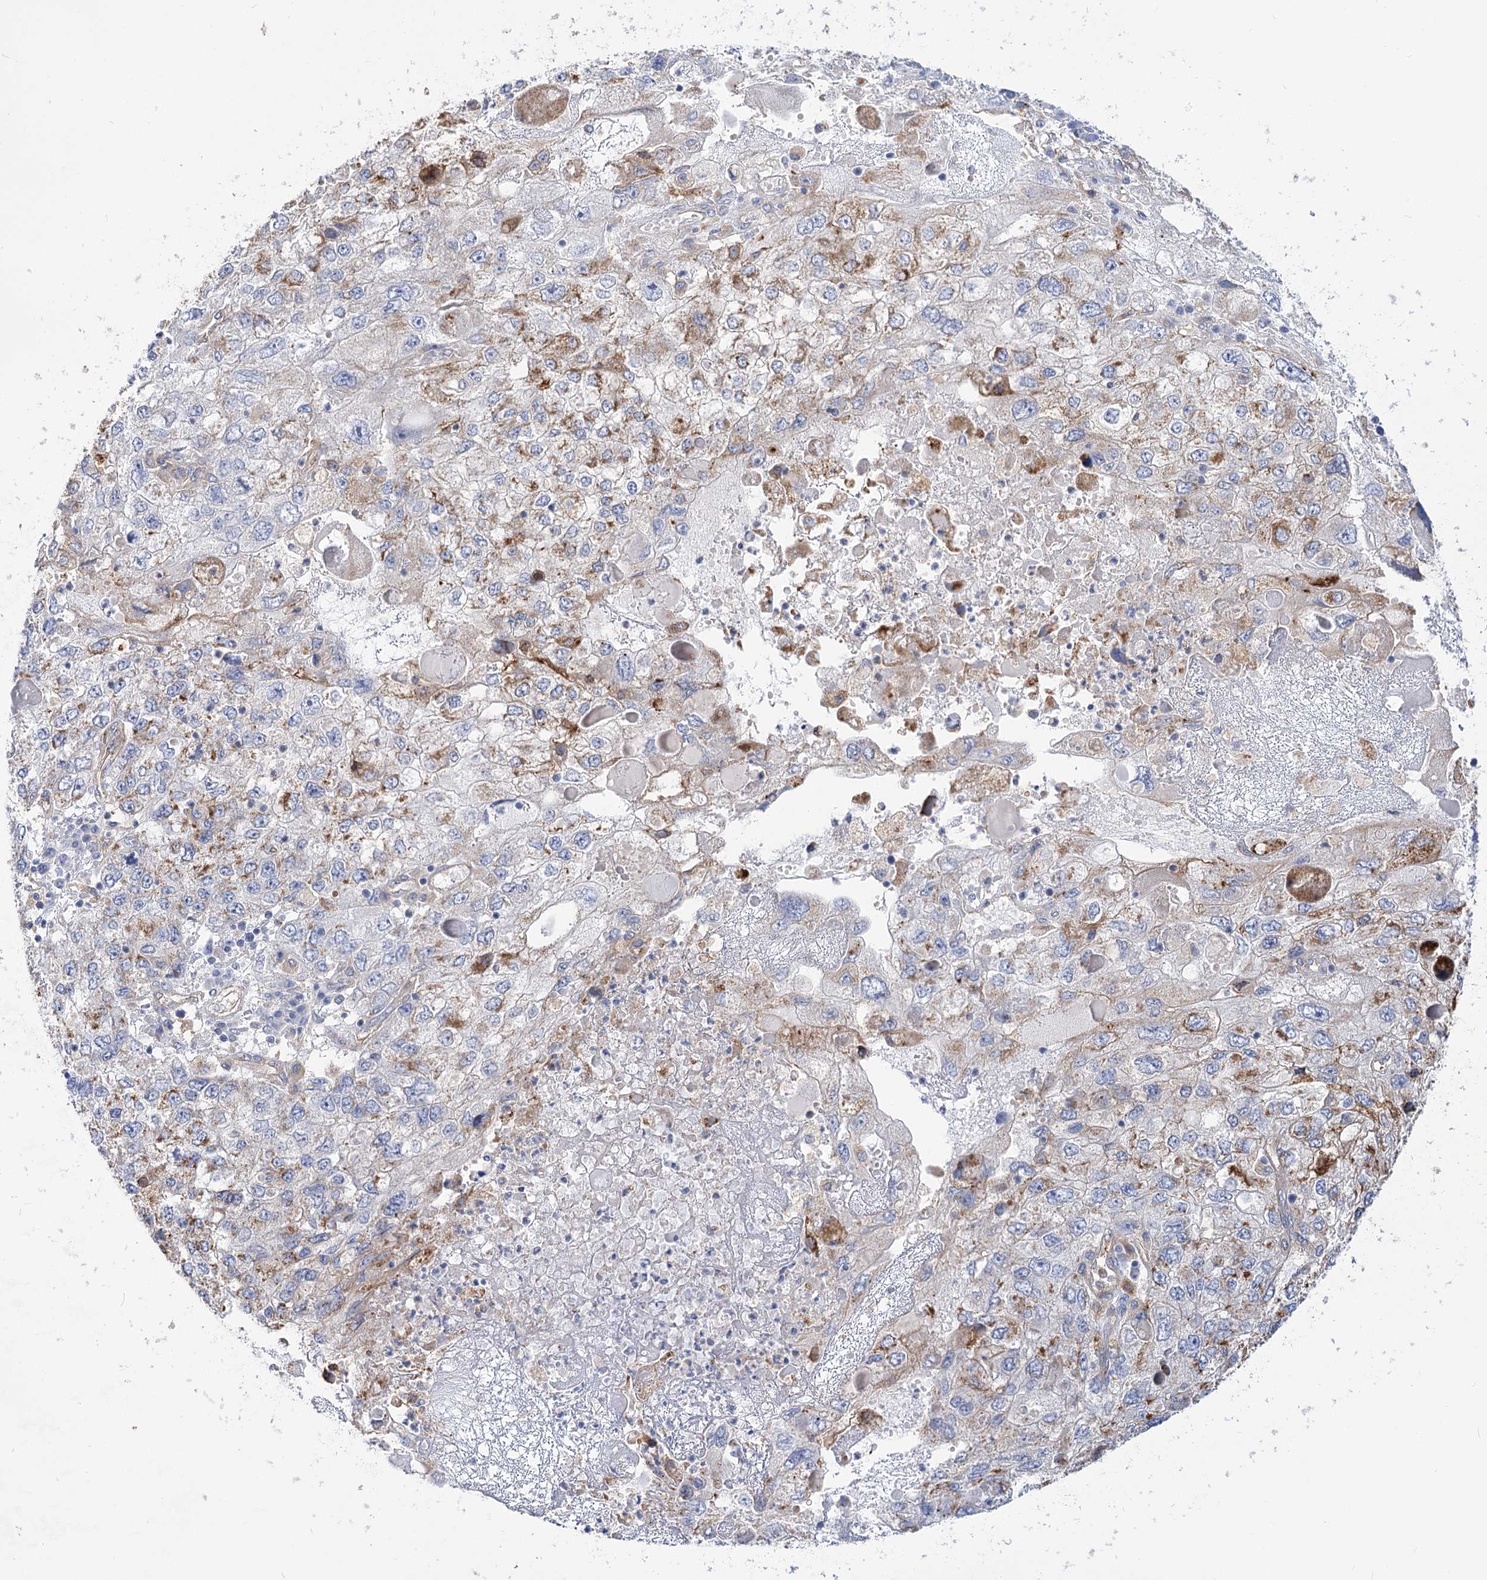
{"staining": {"intensity": "moderate", "quantity": "<25%", "location": "cytoplasmic/membranous"}, "tissue": "endometrial cancer", "cell_type": "Tumor cells", "image_type": "cancer", "snomed": [{"axis": "morphology", "description": "Adenocarcinoma, NOS"}, {"axis": "topography", "description": "Endometrium"}], "caption": "An image of adenocarcinoma (endometrial) stained for a protein shows moderate cytoplasmic/membranous brown staining in tumor cells. The protein of interest is stained brown, and the nuclei are stained in blue (DAB (3,3'-diaminobenzidine) IHC with brightfield microscopy, high magnification).", "gene": "GUSB", "patient": {"sex": "female", "age": 49}}